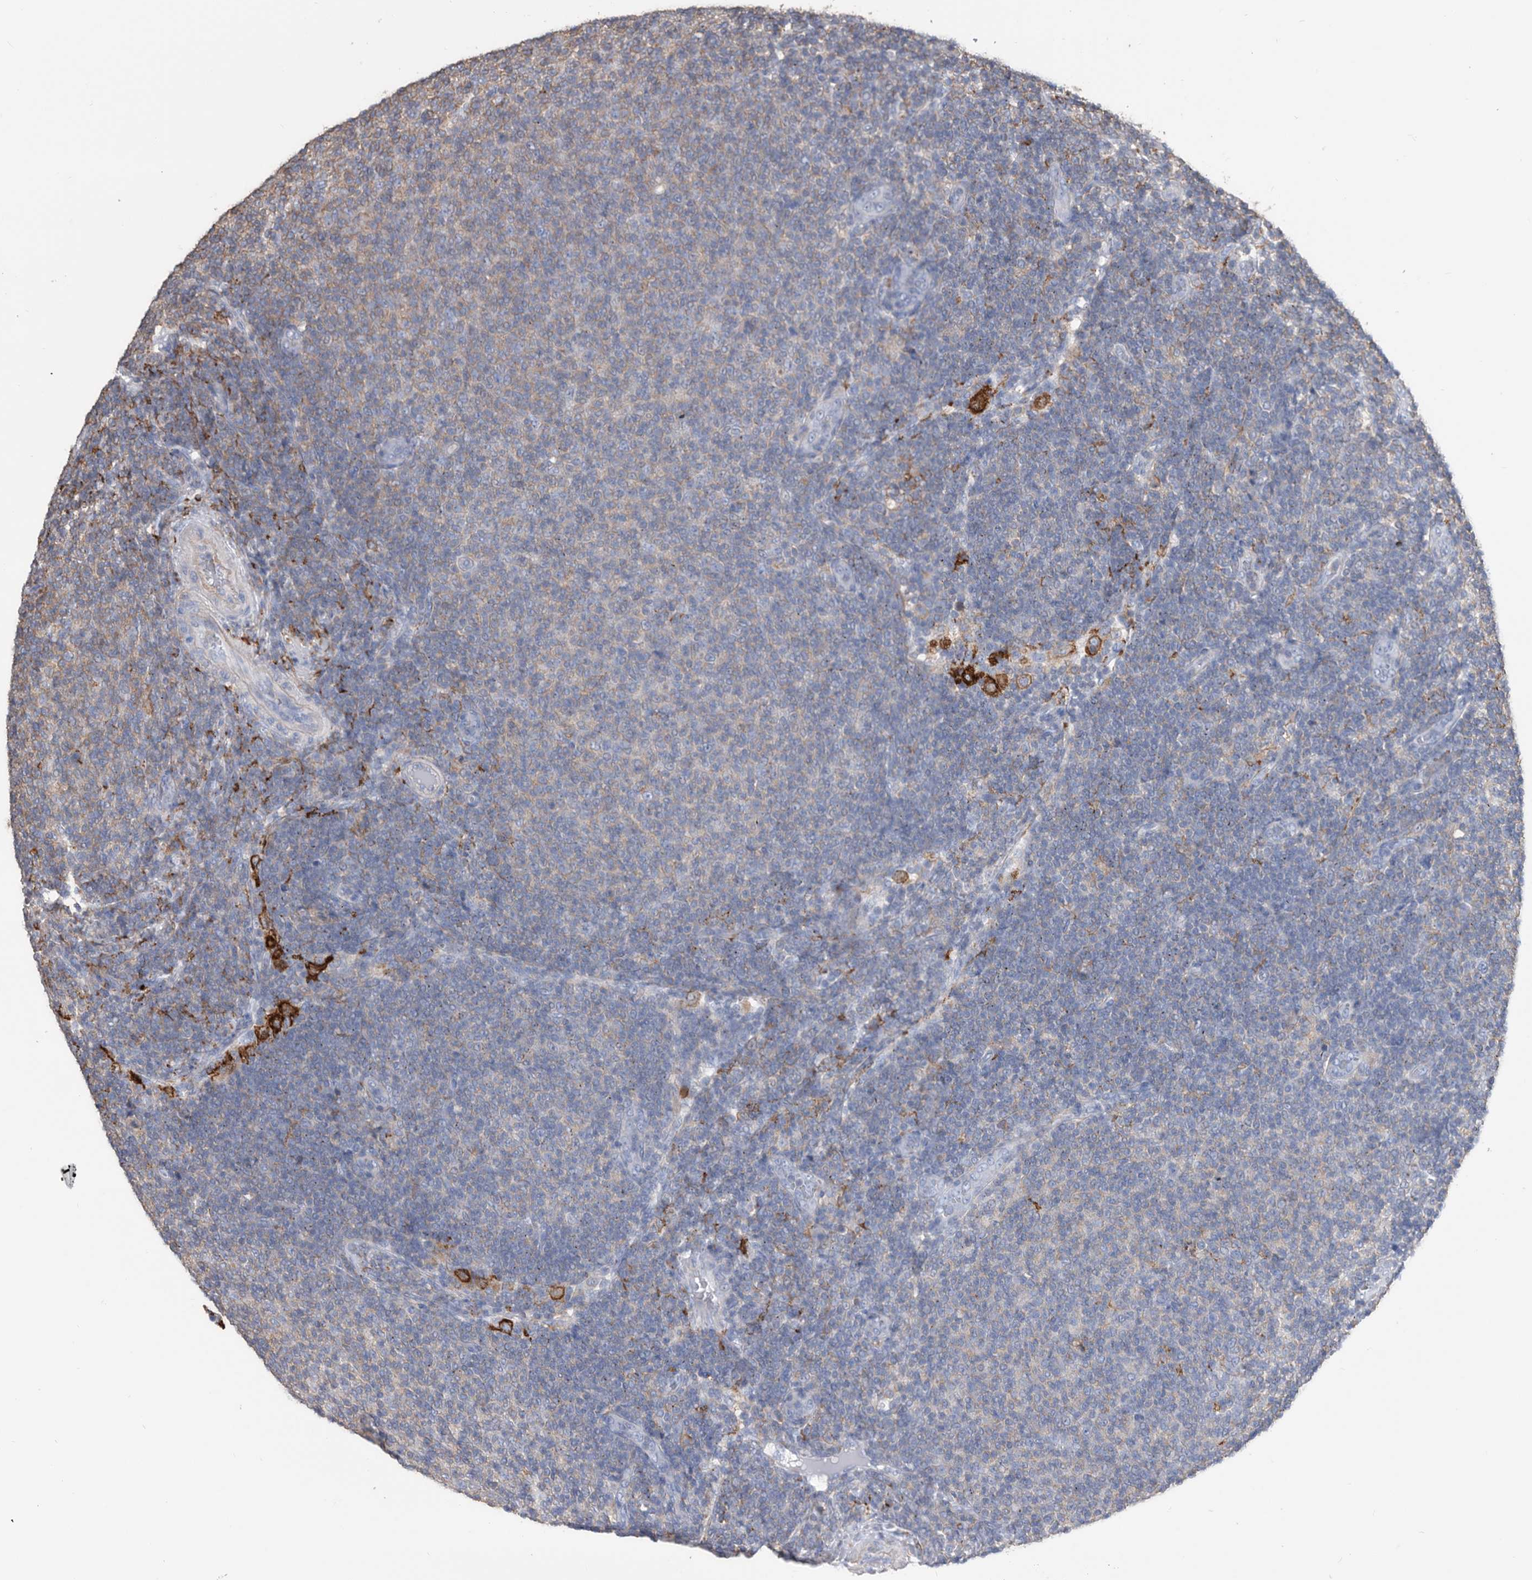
{"staining": {"intensity": "negative", "quantity": "none", "location": "none"}, "tissue": "lymphoma", "cell_type": "Tumor cells", "image_type": "cancer", "snomed": [{"axis": "morphology", "description": "Malignant lymphoma, non-Hodgkin's type, Low grade"}, {"axis": "topography", "description": "Lymph node"}], "caption": "Immunohistochemistry (IHC) image of neoplastic tissue: human low-grade malignant lymphoma, non-Hodgkin's type stained with DAB (3,3'-diaminobenzidine) reveals no significant protein staining in tumor cells.", "gene": "MS4A4A", "patient": {"sex": "male", "age": 66}}